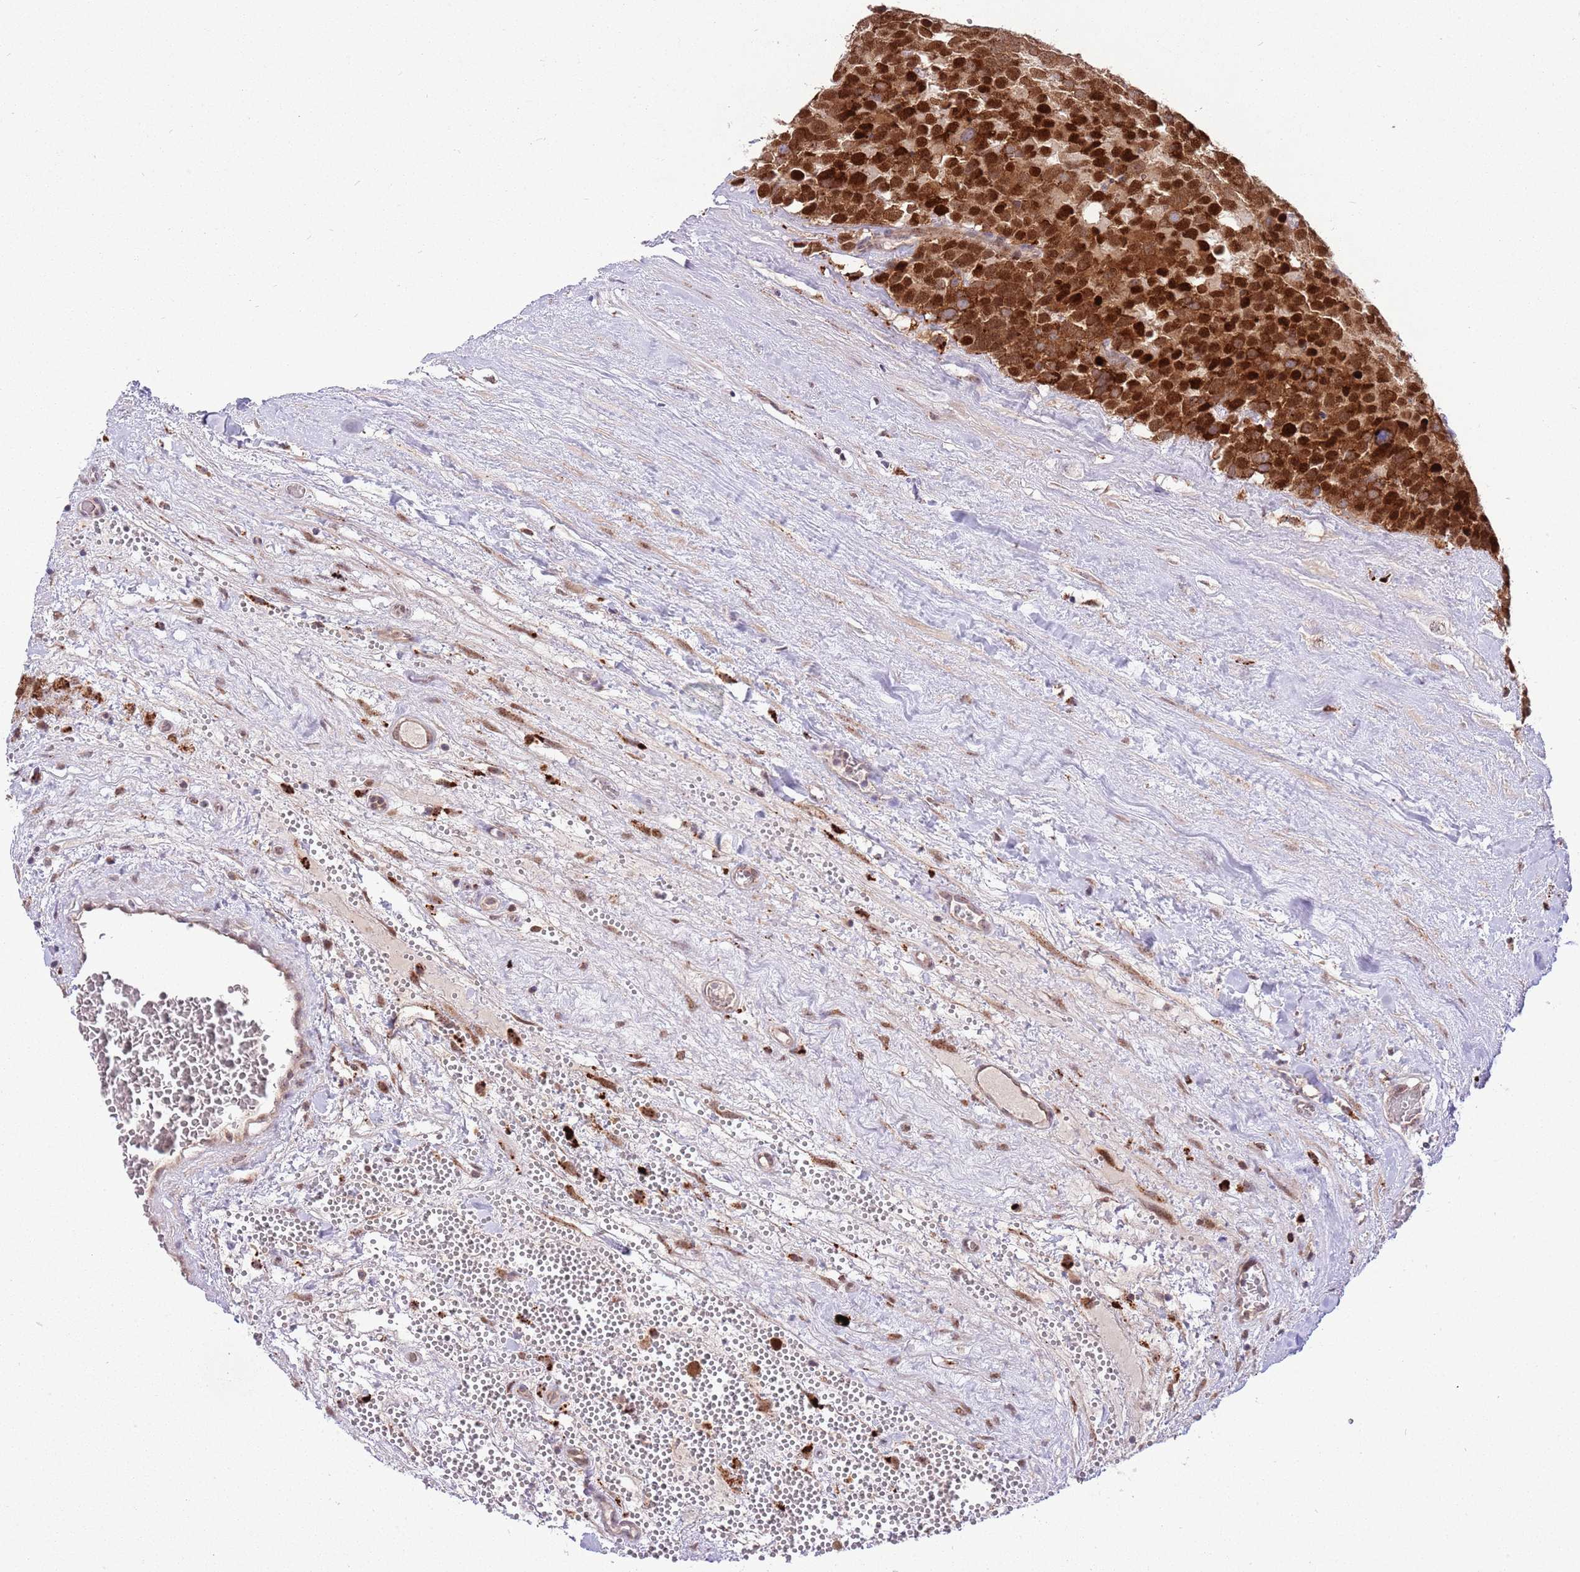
{"staining": {"intensity": "strong", "quantity": ">75%", "location": "cytoplasmic/membranous,nuclear"}, "tissue": "testis cancer", "cell_type": "Tumor cells", "image_type": "cancer", "snomed": [{"axis": "morphology", "description": "Seminoma, NOS"}, {"axis": "topography", "description": "Testis"}], "caption": "Testis seminoma was stained to show a protein in brown. There is high levels of strong cytoplasmic/membranous and nuclear expression in about >75% of tumor cells.", "gene": "TRIM27", "patient": {"sex": "male", "age": 71}}